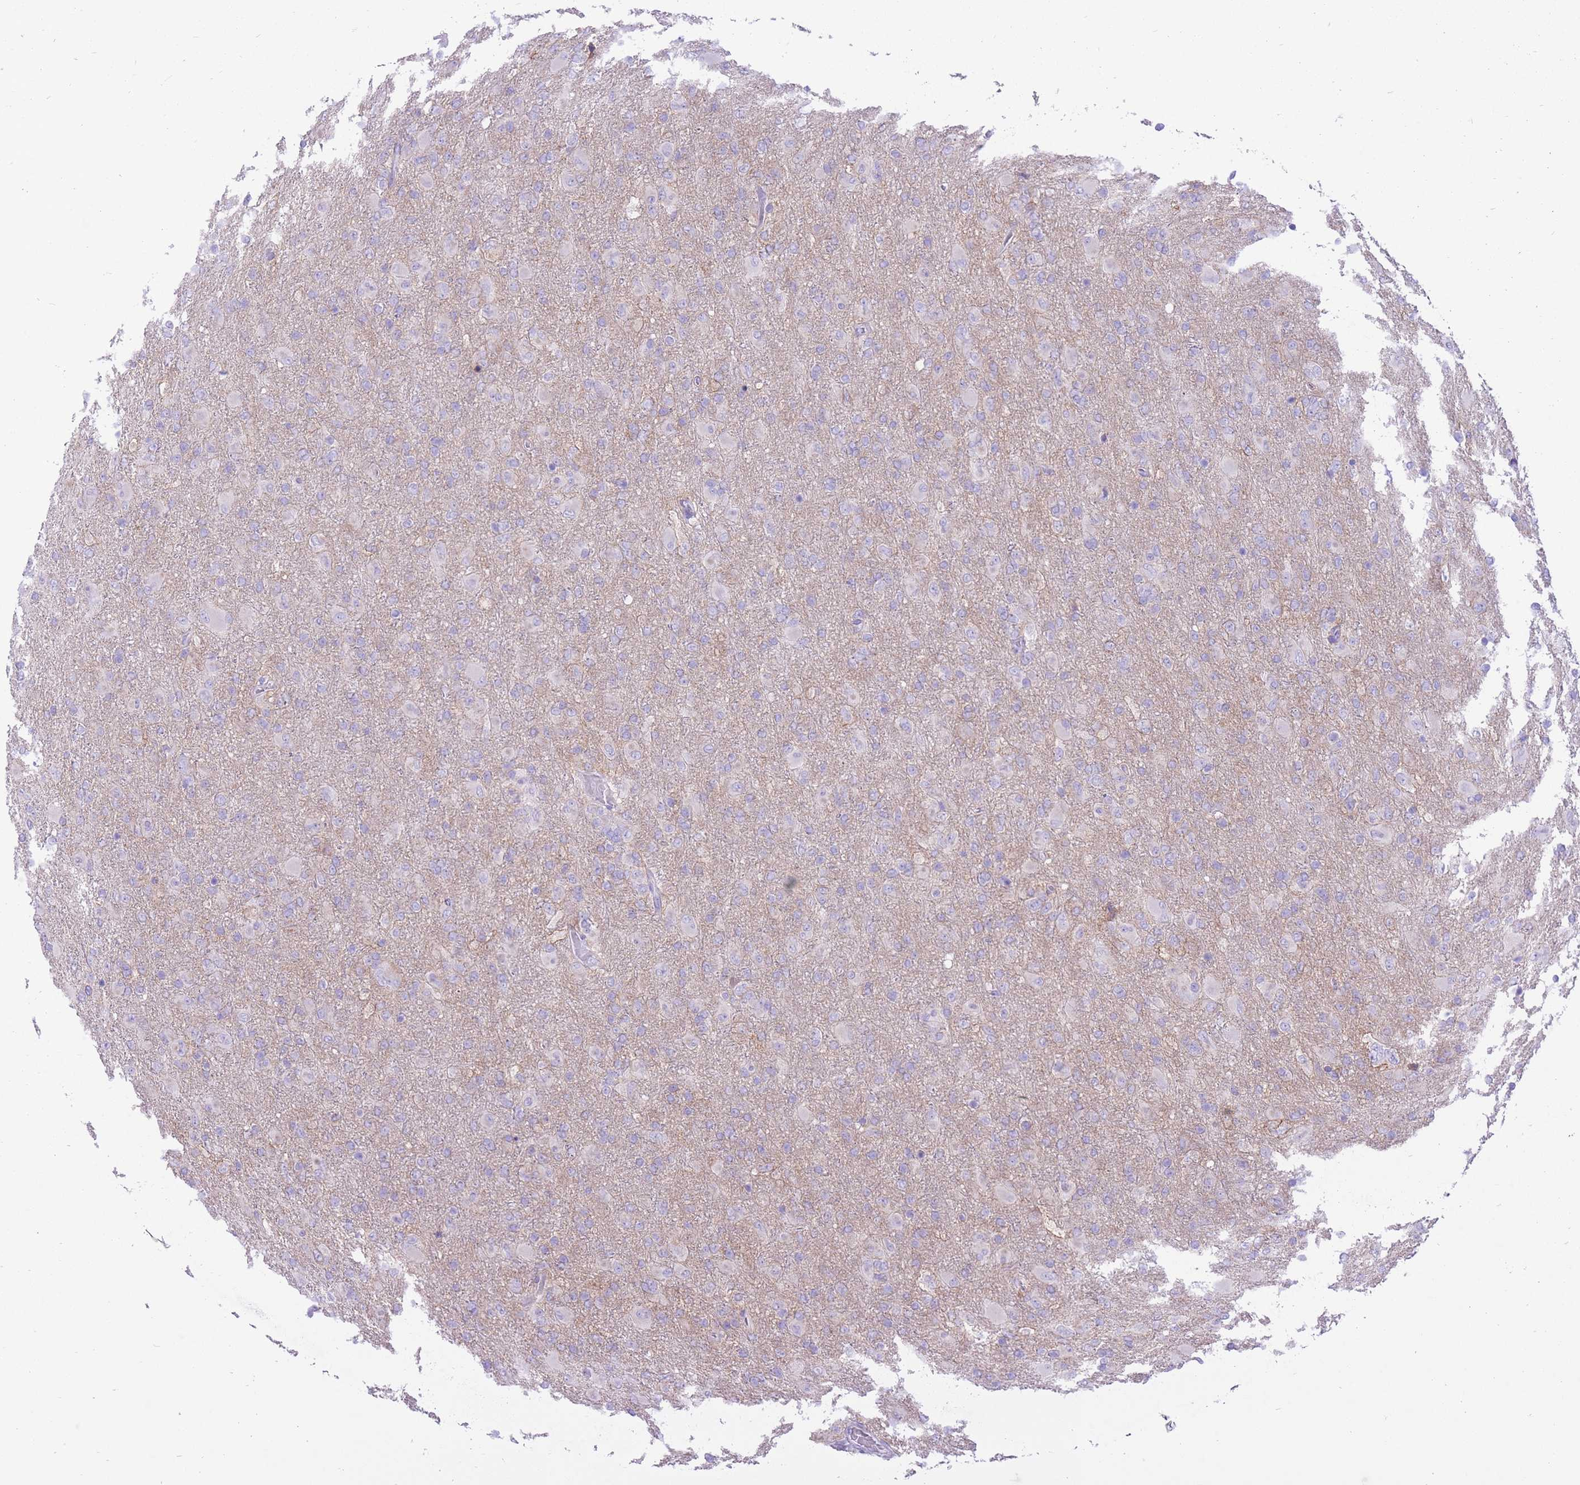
{"staining": {"intensity": "negative", "quantity": "none", "location": "none"}, "tissue": "glioma", "cell_type": "Tumor cells", "image_type": "cancer", "snomed": [{"axis": "morphology", "description": "Glioma, malignant, Low grade"}, {"axis": "topography", "description": "Brain"}], "caption": "This is a image of IHC staining of malignant glioma (low-grade), which shows no expression in tumor cells.", "gene": "SLC4A4", "patient": {"sex": "male", "age": 65}}